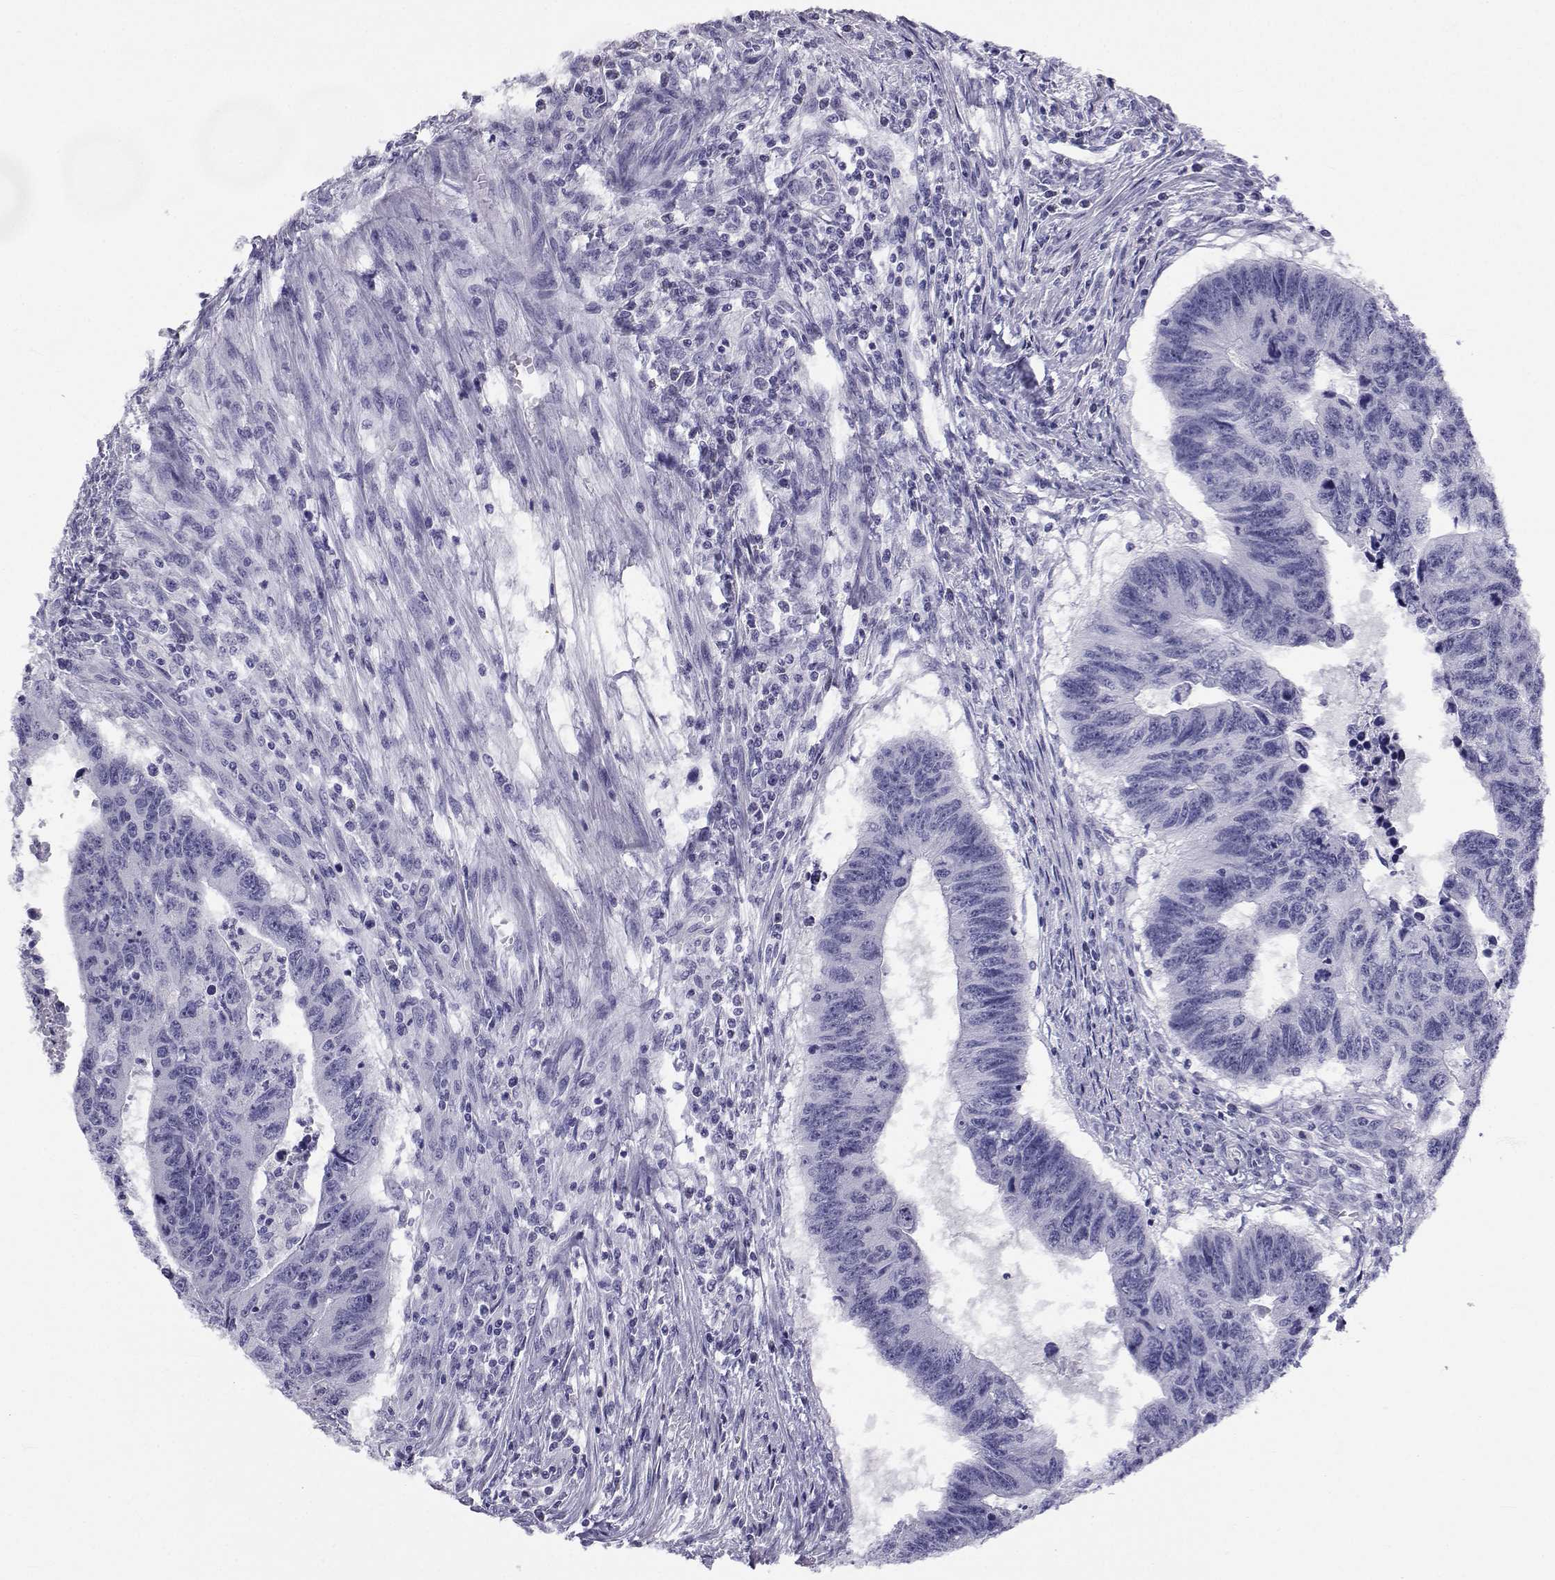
{"staining": {"intensity": "negative", "quantity": "none", "location": "none"}, "tissue": "colorectal cancer", "cell_type": "Tumor cells", "image_type": "cancer", "snomed": [{"axis": "morphology", "description": "Adenocarcinoma, NOS"}, {"axis": "topography", "description": "Rectum"}], "caption": "Tumor cells are negative for brown protein staining in colorectal cancer (adenocarcinoma).", "gene": "SLC6A3", "patient": {"sex": "female", "age": 85}}